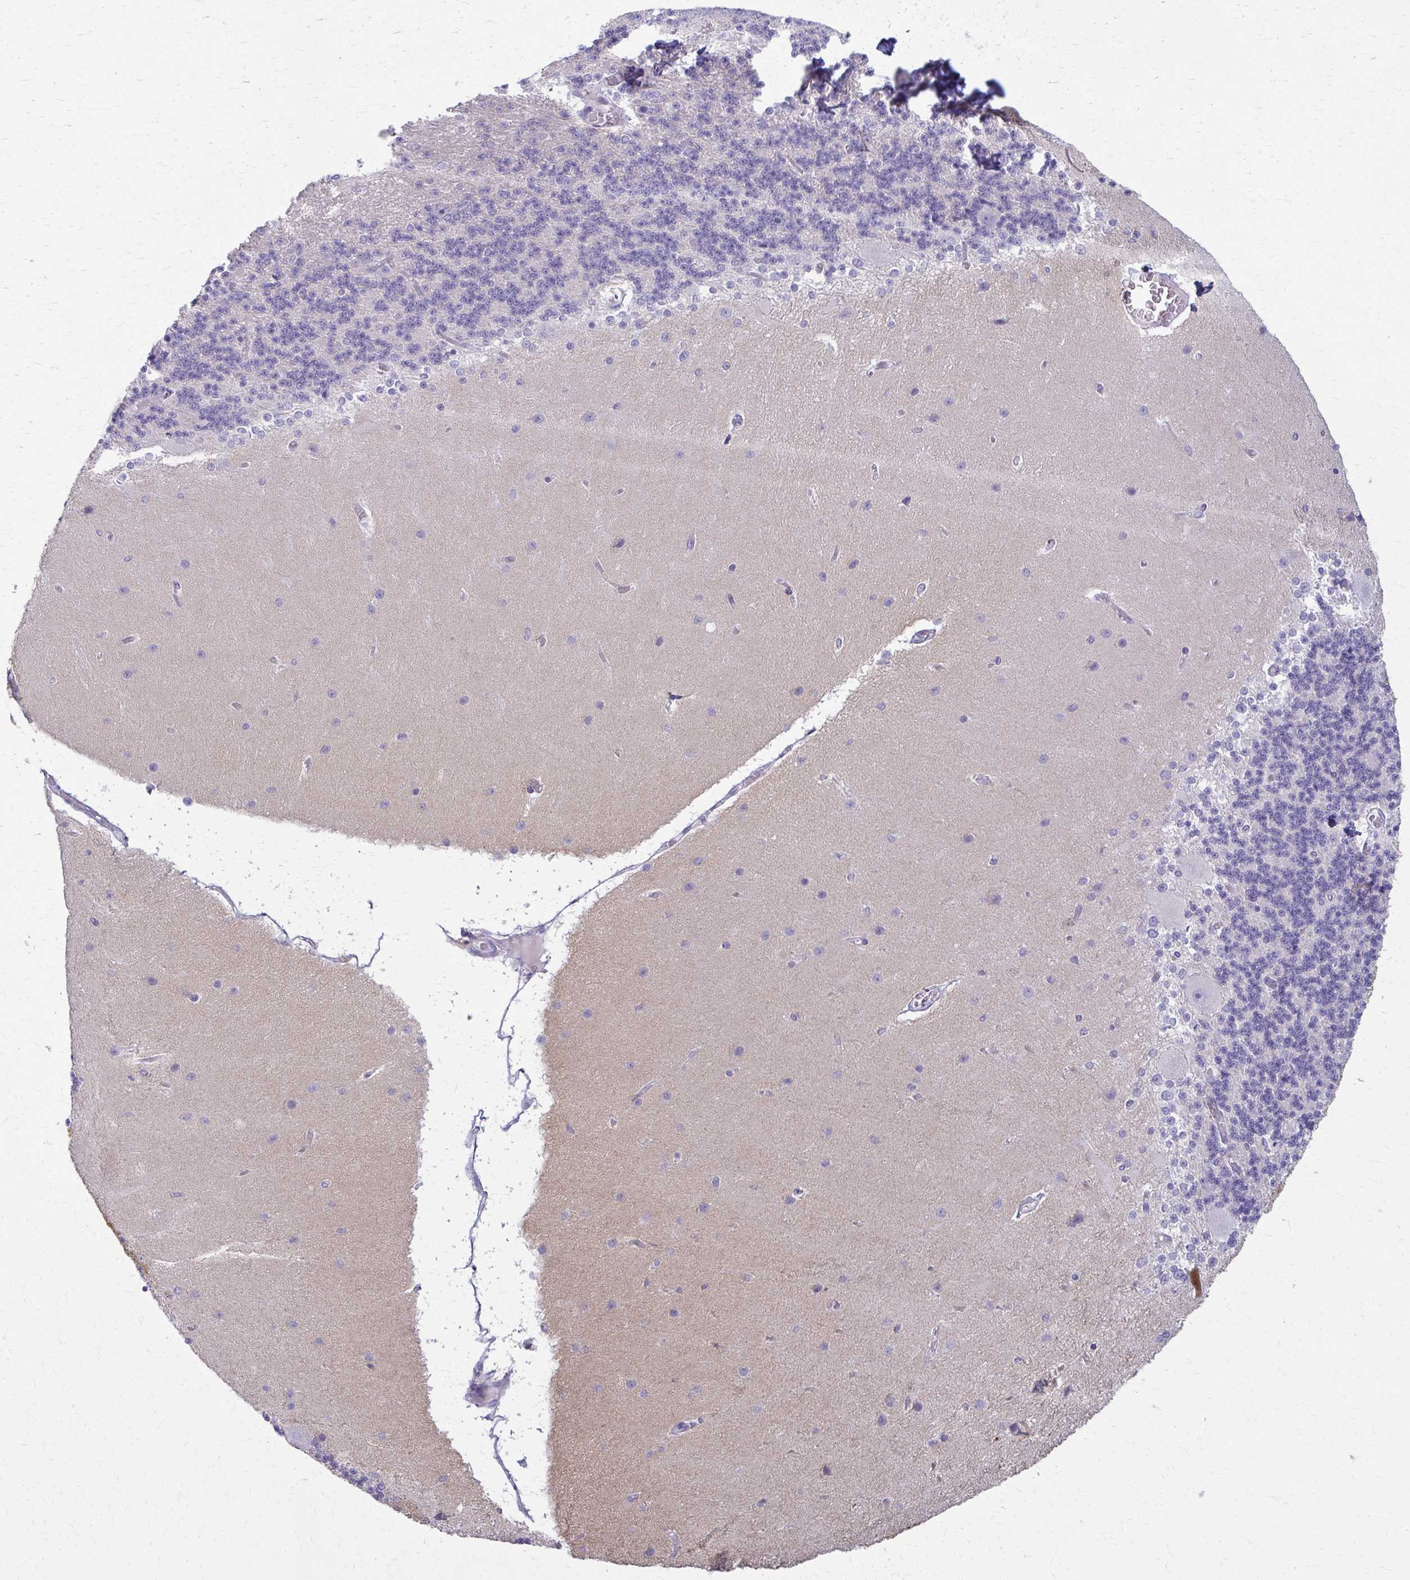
{"staining": {"intensity": "strong", "quantity": "<25%", "location": "cytoplasmic/membranous"}, "tissue": "cerebellum", "cell_type": "Cells in granular layer", "image_type": "normal", "snomed": [{"axis": "morphology", "description": "Normal tissue, NOS"}, {"axis": "topography", "description": "Cerebellum"}], "caption": "DAB (3,3'-diaminobenzidine) immunohistochemical staining of benign cerebellum shows strong cytoplasmic/membranous protein staining in about <25% of cells in granular layer.", "gene": "ENSG00000275249", "patient": {"sex": "female", "age": 54}}